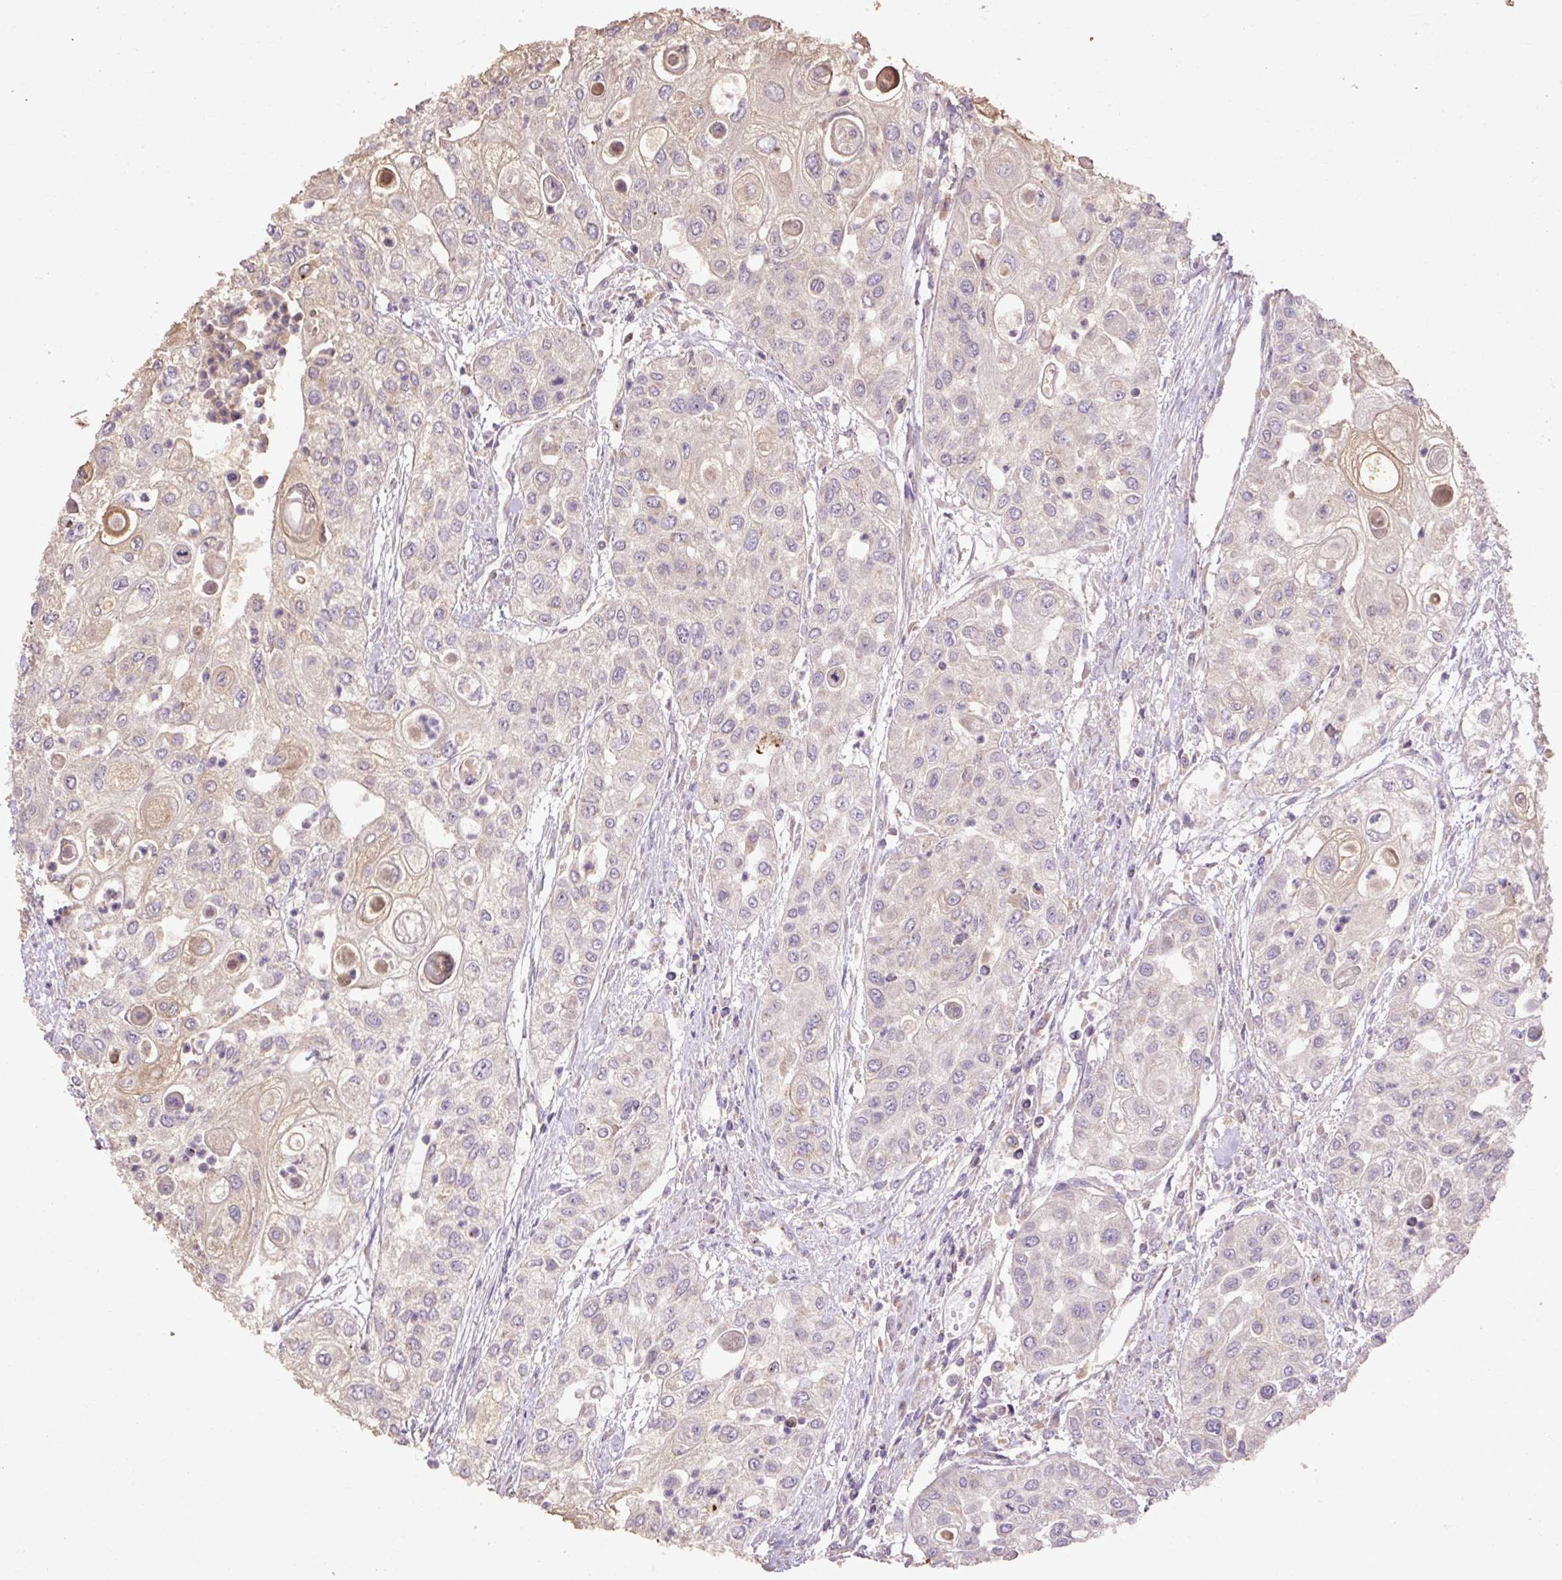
{"staining": {"intensity": "negative", "quantity": "none", "location": "none"}, "tissue": "urothelial cancer", "cell_type": "Tumor cells", "image_type": "cancer", "snomed": [{"axis": "morphology", "description": "Urothelial carcinoma, High grade"}, {"axis": "topography", "description": "Urinary bladder"}], "caption": "There is no significant positivity in tumor cells of urothelial cancer.", "gene": "ABR", "patient": {"sex": "female", "age": 79}}